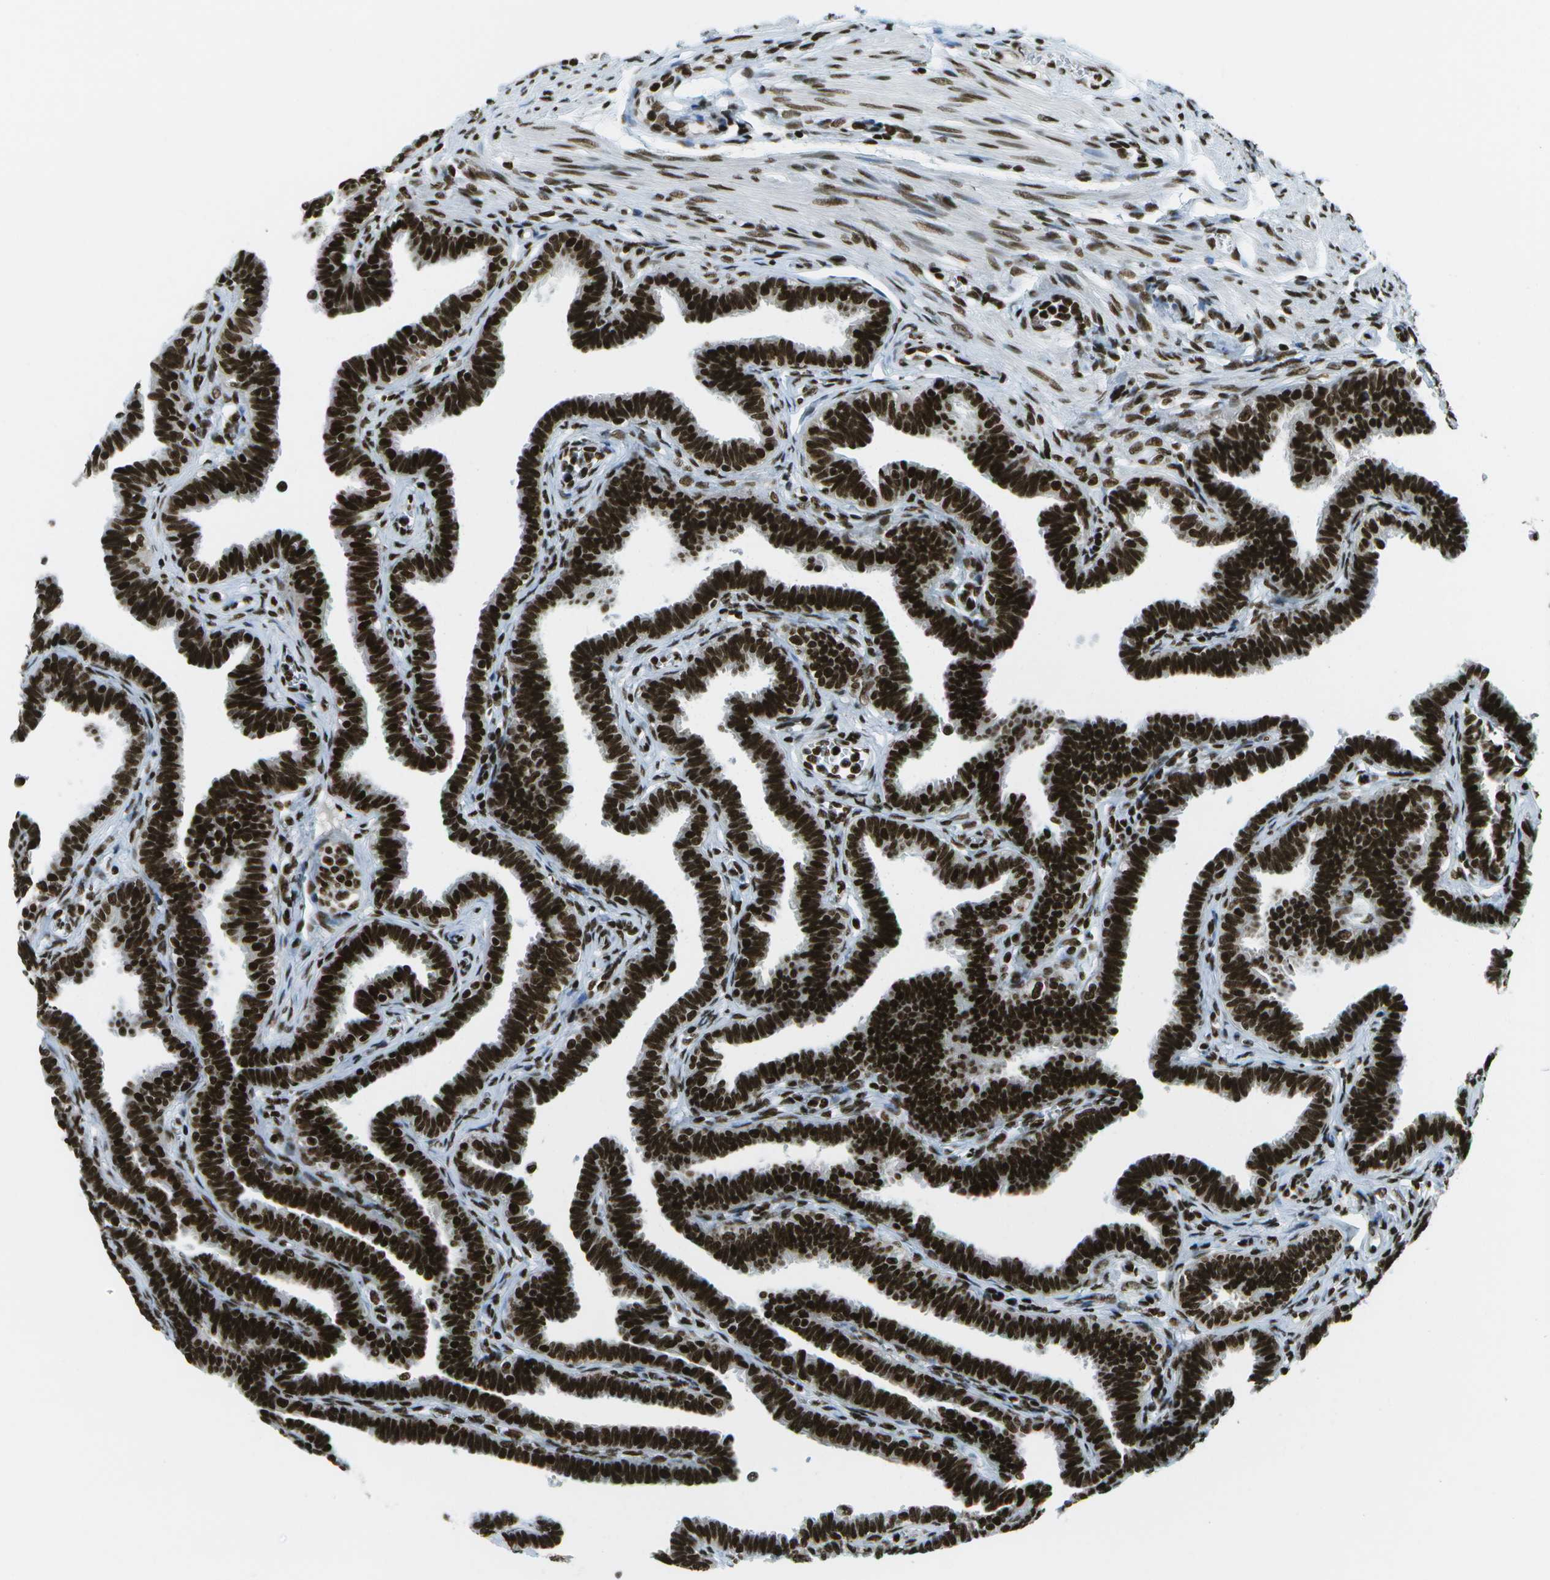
{"staining": {"intensity": "strong", "quantity": ">75%", "location": "nuclear"}, "tissue": "fallopian tube", "cell_type": "Glandular cells", "image_type": "normal", "snomed": [{"axis": "morphology", "description": "Normal tissue, NOS"}, {"axis": "topography", "description": "Fallopian tube"}, {"axis": "topography", "description": "Ovary"}], "caption": "An IHC histopathology image of unremarkable tissue is shown. Protein staining in brown shows strong nuclear positivity in fallopian tube within glandular cells. Using DAB (brown) and hematoxylin (blue) stains, captured at high magnification using brightfield microscopy.", "gene": "GLYR1", "patient": {"sex": "female", "age": 23}}